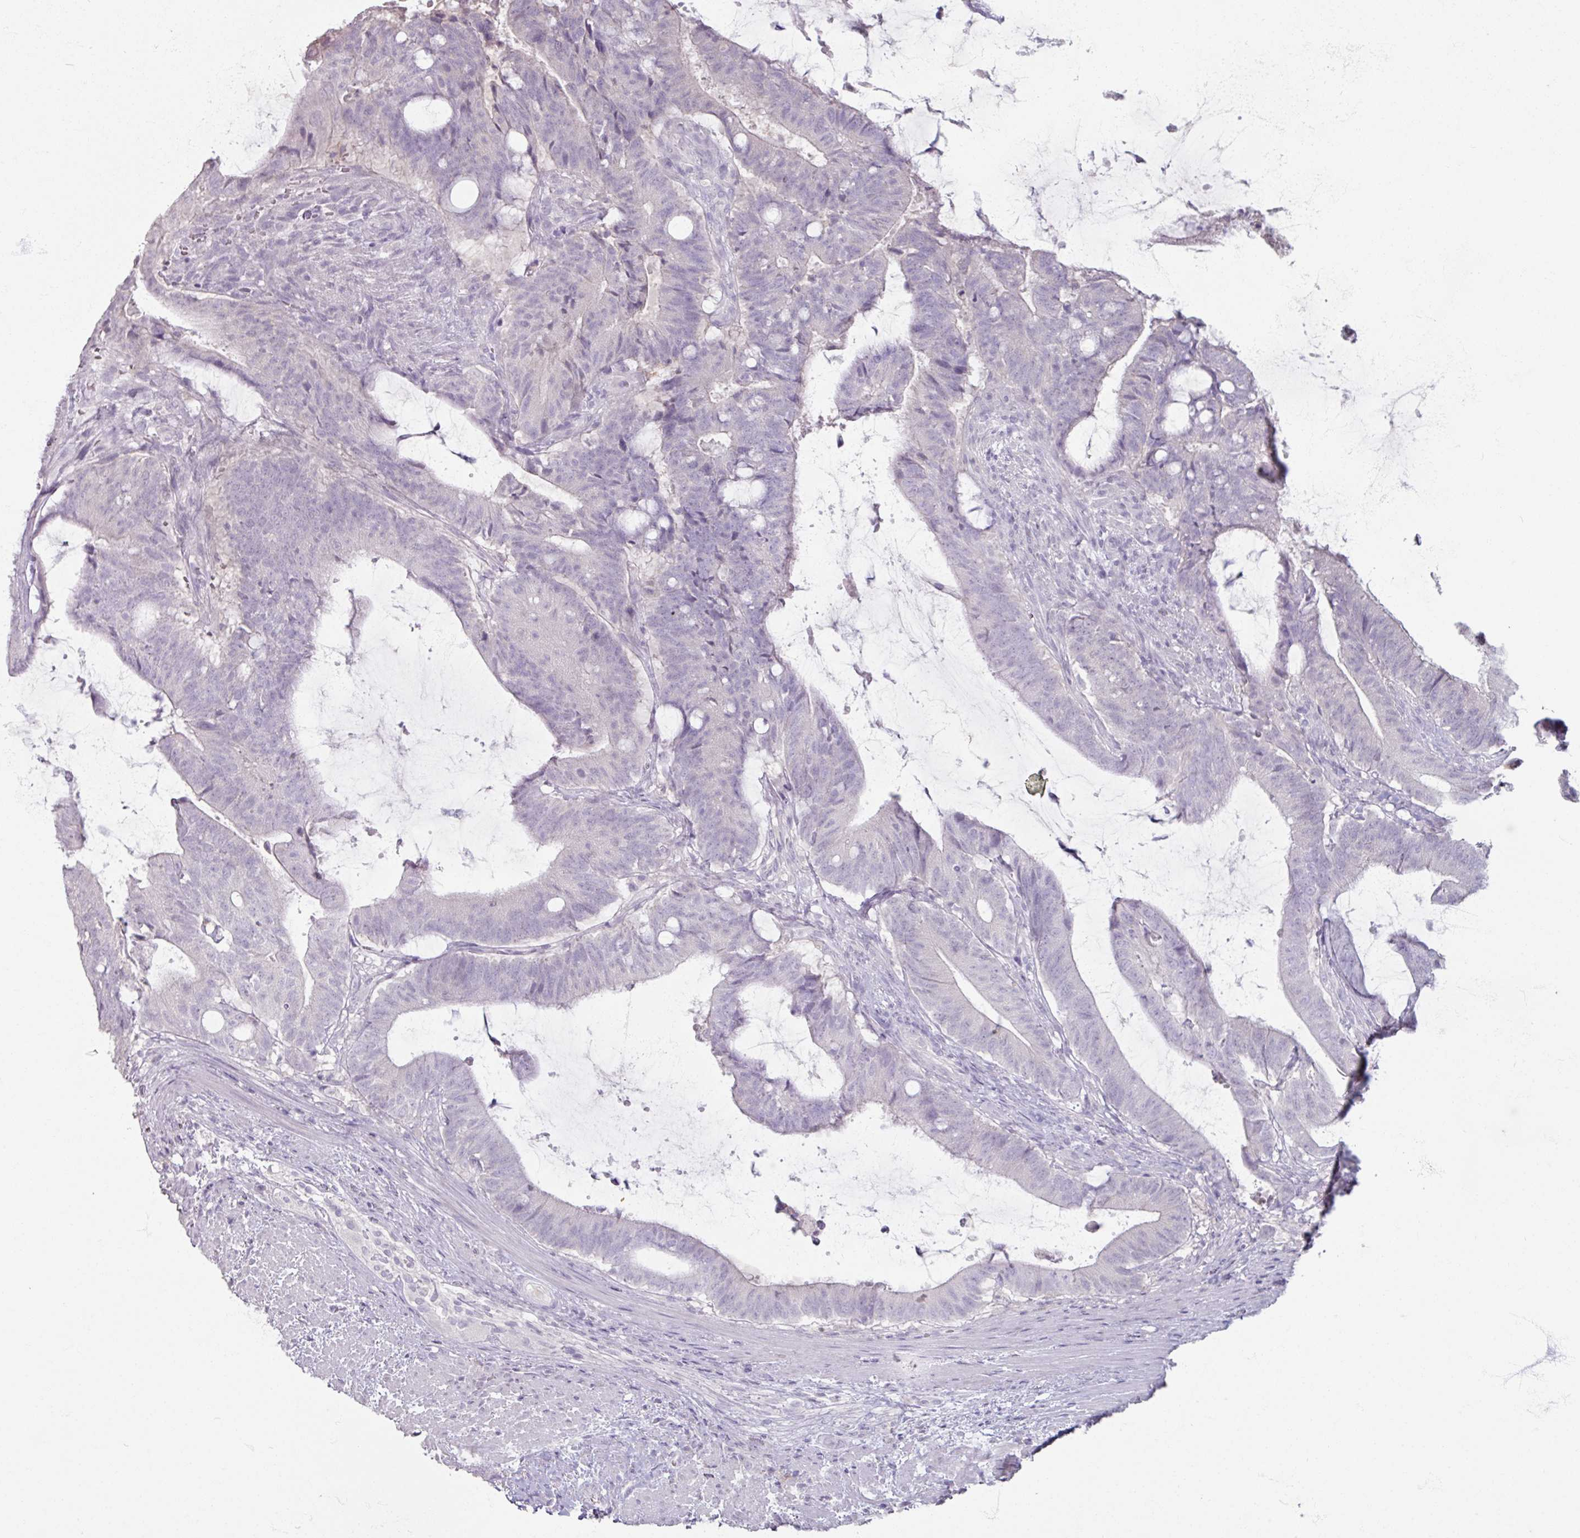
{"staining": {"intensity": "negative", "quantity": "none", "location": "none"}, "tissue": "colorectal cancer", "cell_type": "Tumor cells", "image_type": "cancer", "snomed": [{"axis": "morphology", "description": "Adenocarcinoma, NOS"}, {"axis": "topography", "description": "Colon"}], "caption": "Immunohistochemistry (IHC) histopathology image of neoplastic tissue: human colorectal adenocarcinoma stained with DAB displays no significant protein positivity in tumor cells.", "gene": "SLC27A5", "patient": {"sex": "female", "age": 43}}